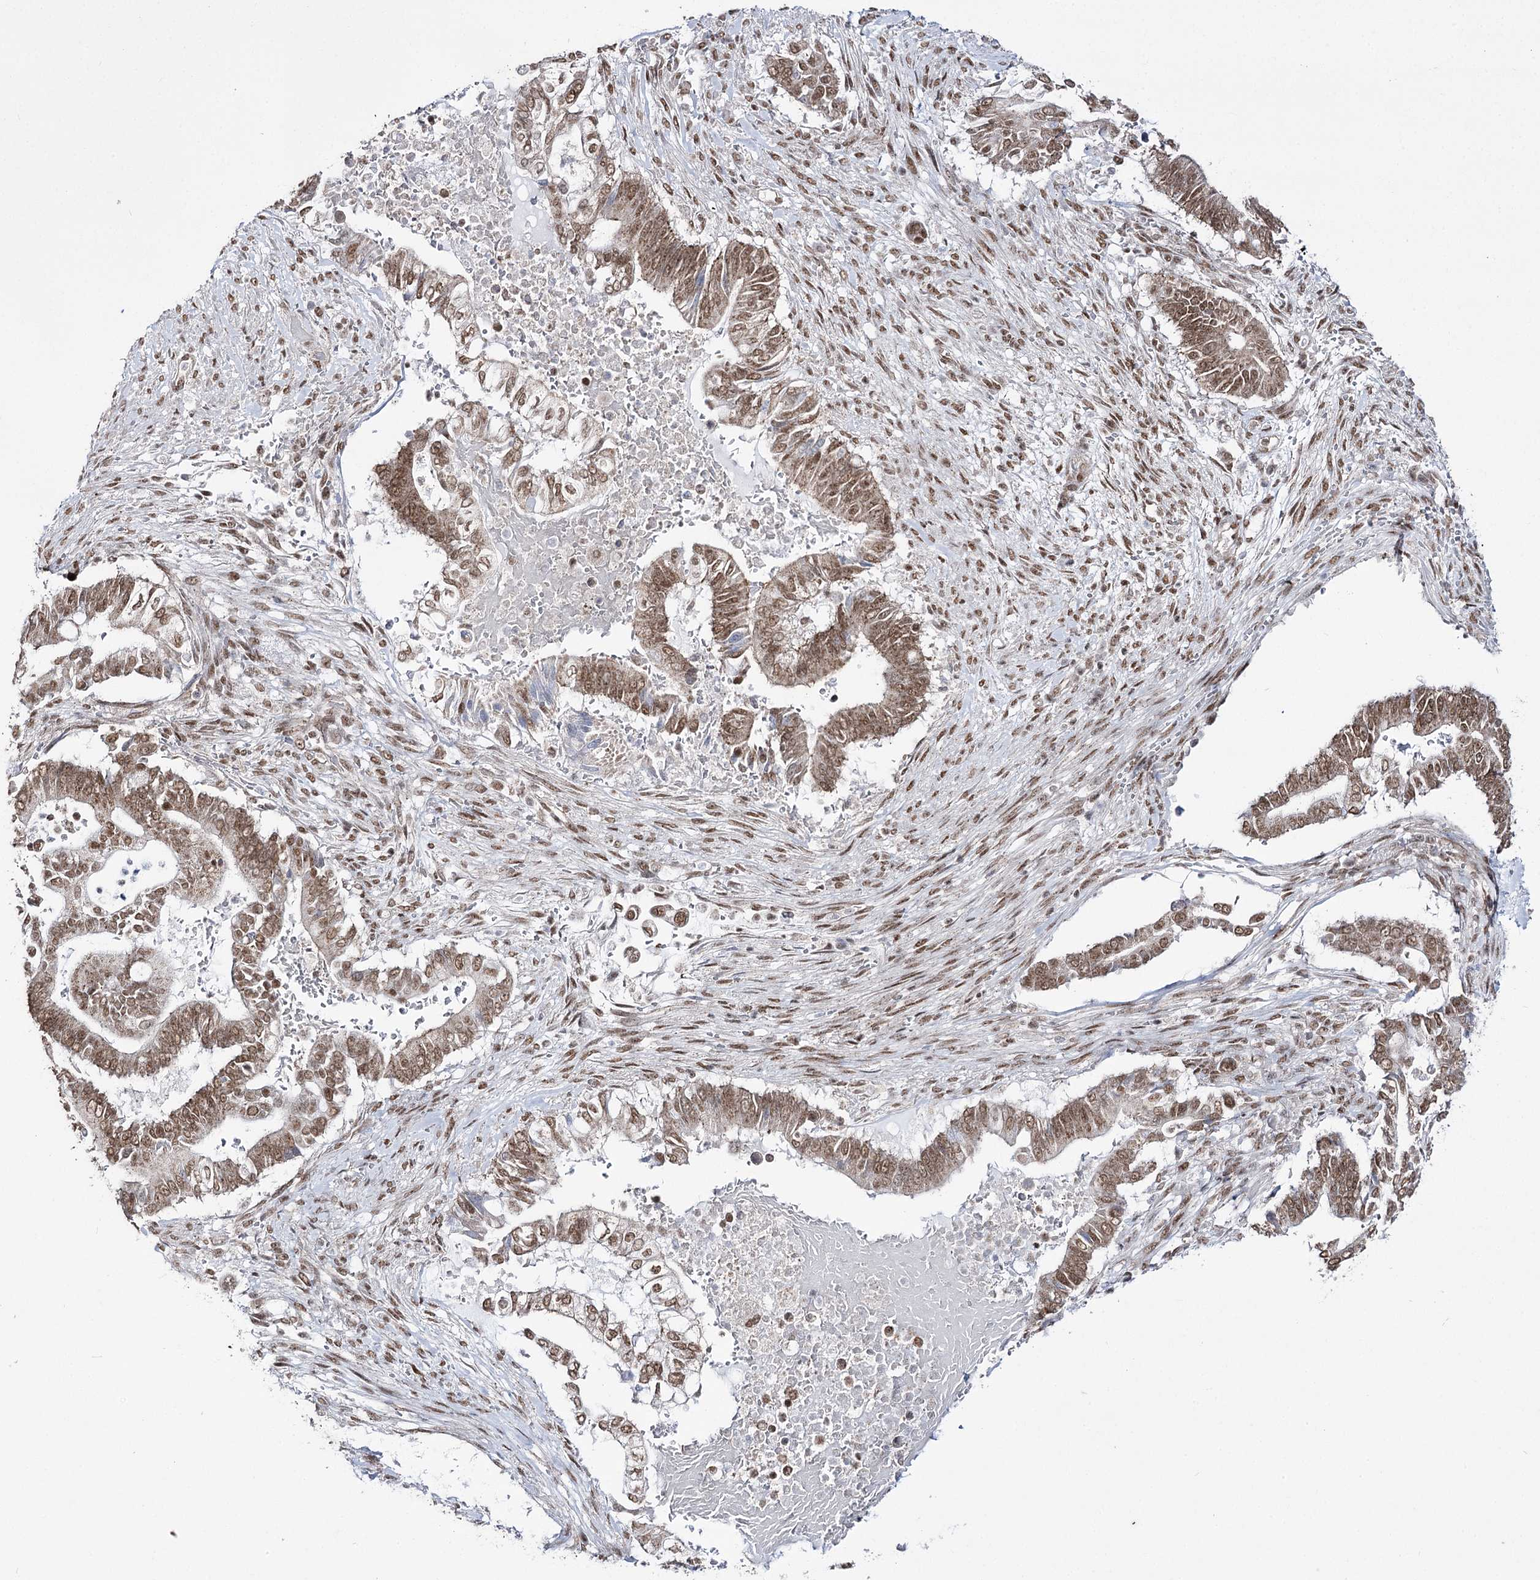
{"staining": {"intensity": "moderate", "quantity": ">75%", "location": "cytoplasmic/membranous,nuclear"}, "tissue": "pancreatic cancer", "cell_type": "Tumor cells", "image_type": "cancer", "snomed": [{"axis": "morphology", "description": "Adenocarcinoma, NOS"}, {"axis": "topography", "description": "Pancreas"}], "caption": "Immunohistochemistry (IHC) photomicrograph of pancreatic adenocarcinoma stained for a protein (brown), which demonstrates medium levels of moderate cytoplasmic/membranous and nuclear staining in about >75% of tumor cells.", "gene": "VGLL4", "patient": {"sex": "male", "age": 68}}